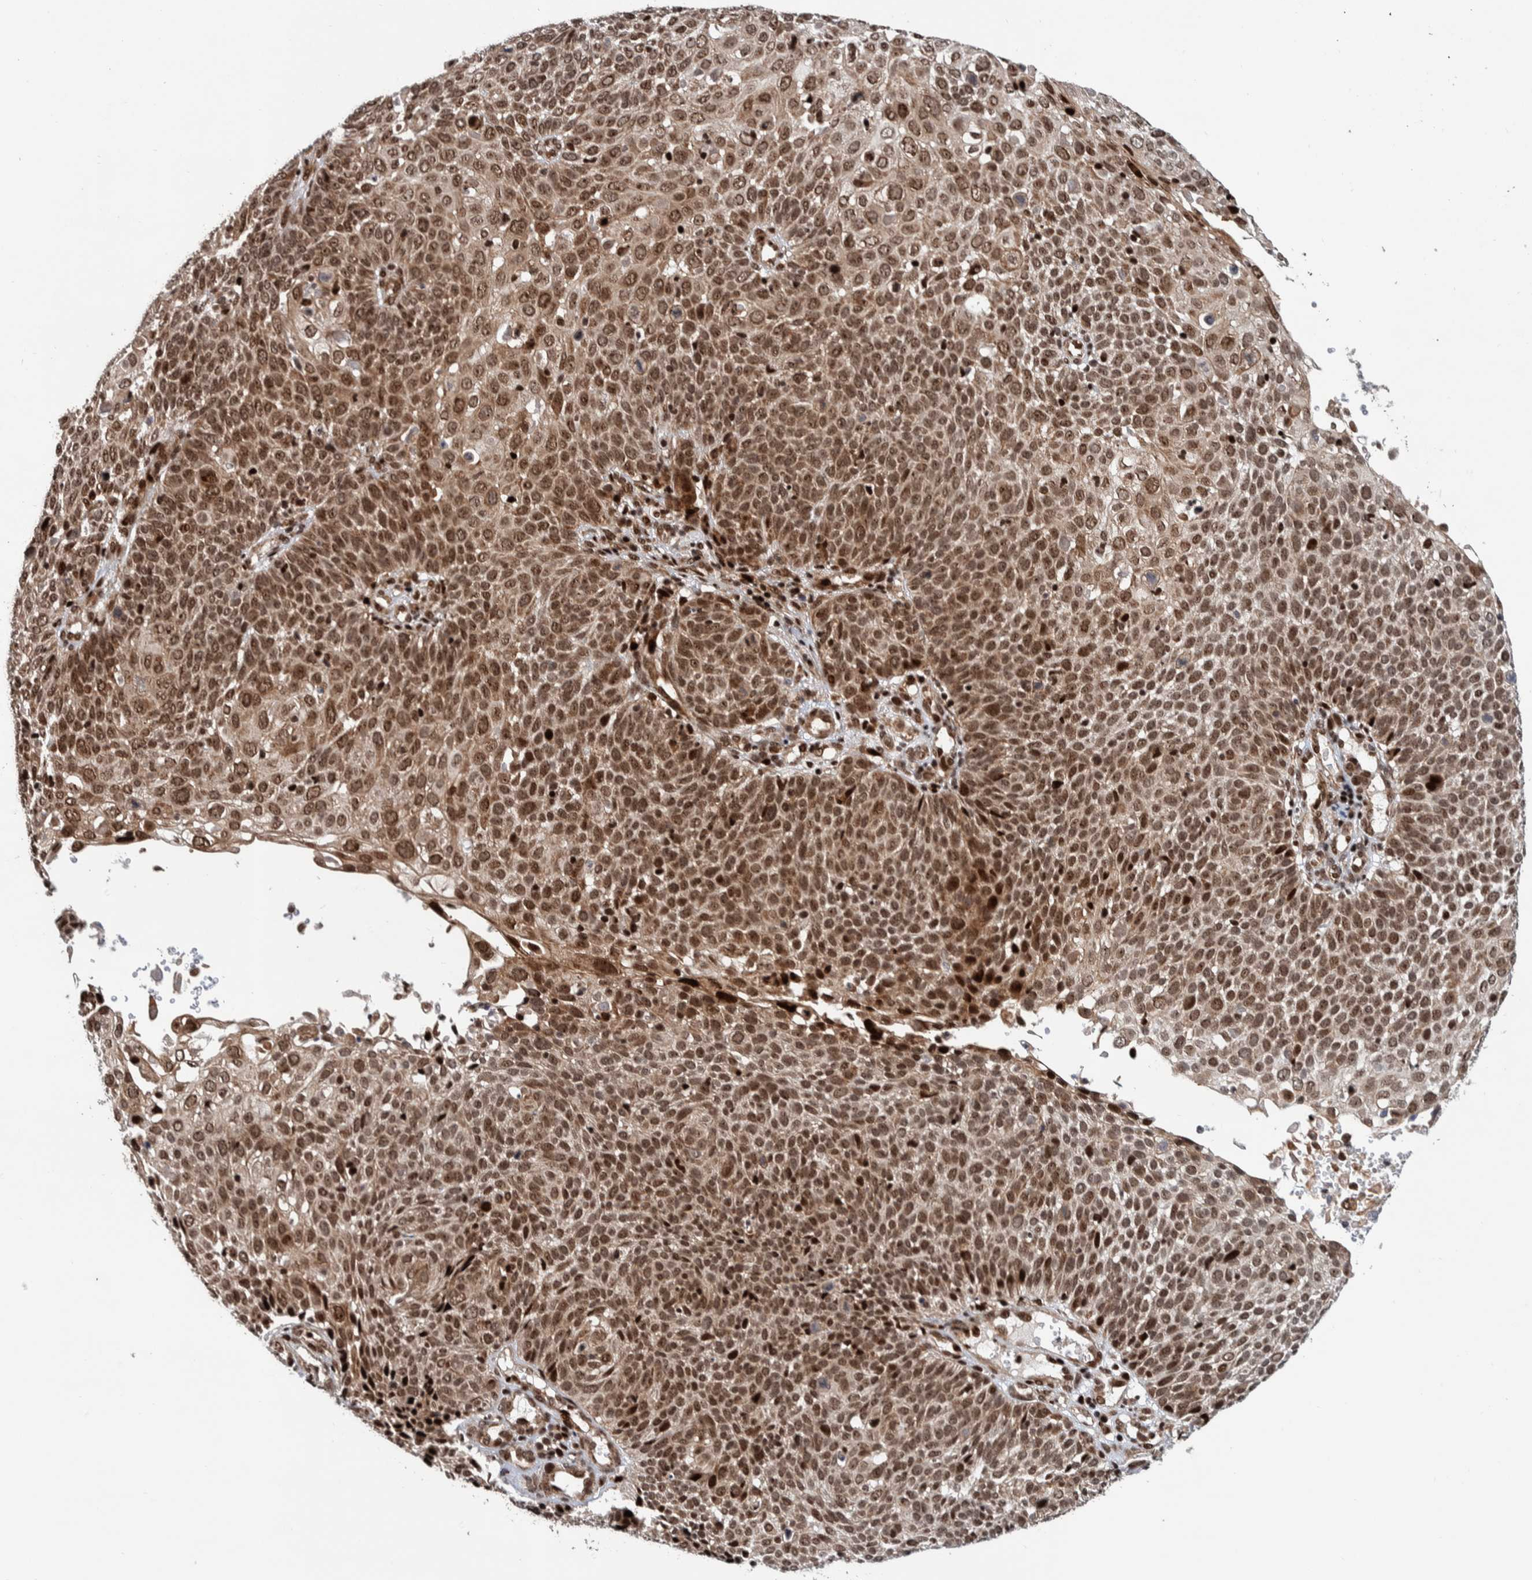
{"staining": {"intensity": "moderate", "quantity": ">75%", "location": "nuclear"}, "tissue": "cervical cancer", "cell_type": "Tumor cells", "image_type": "cancer", "snomed": [{"axis": "morphology", "description": "Squamous cell carcinoma, NOS"}, {"axis": "topography", "description": "Cervix"}], "caption": "Cervical squamous cell carcinoma tissue demonstrates moderate nuclear positivity in approximately >75% of tumor cells, visualized by immunohistochemistry.", "gene": "CHD4", "patient": {"sex": "female", "age": 74}}